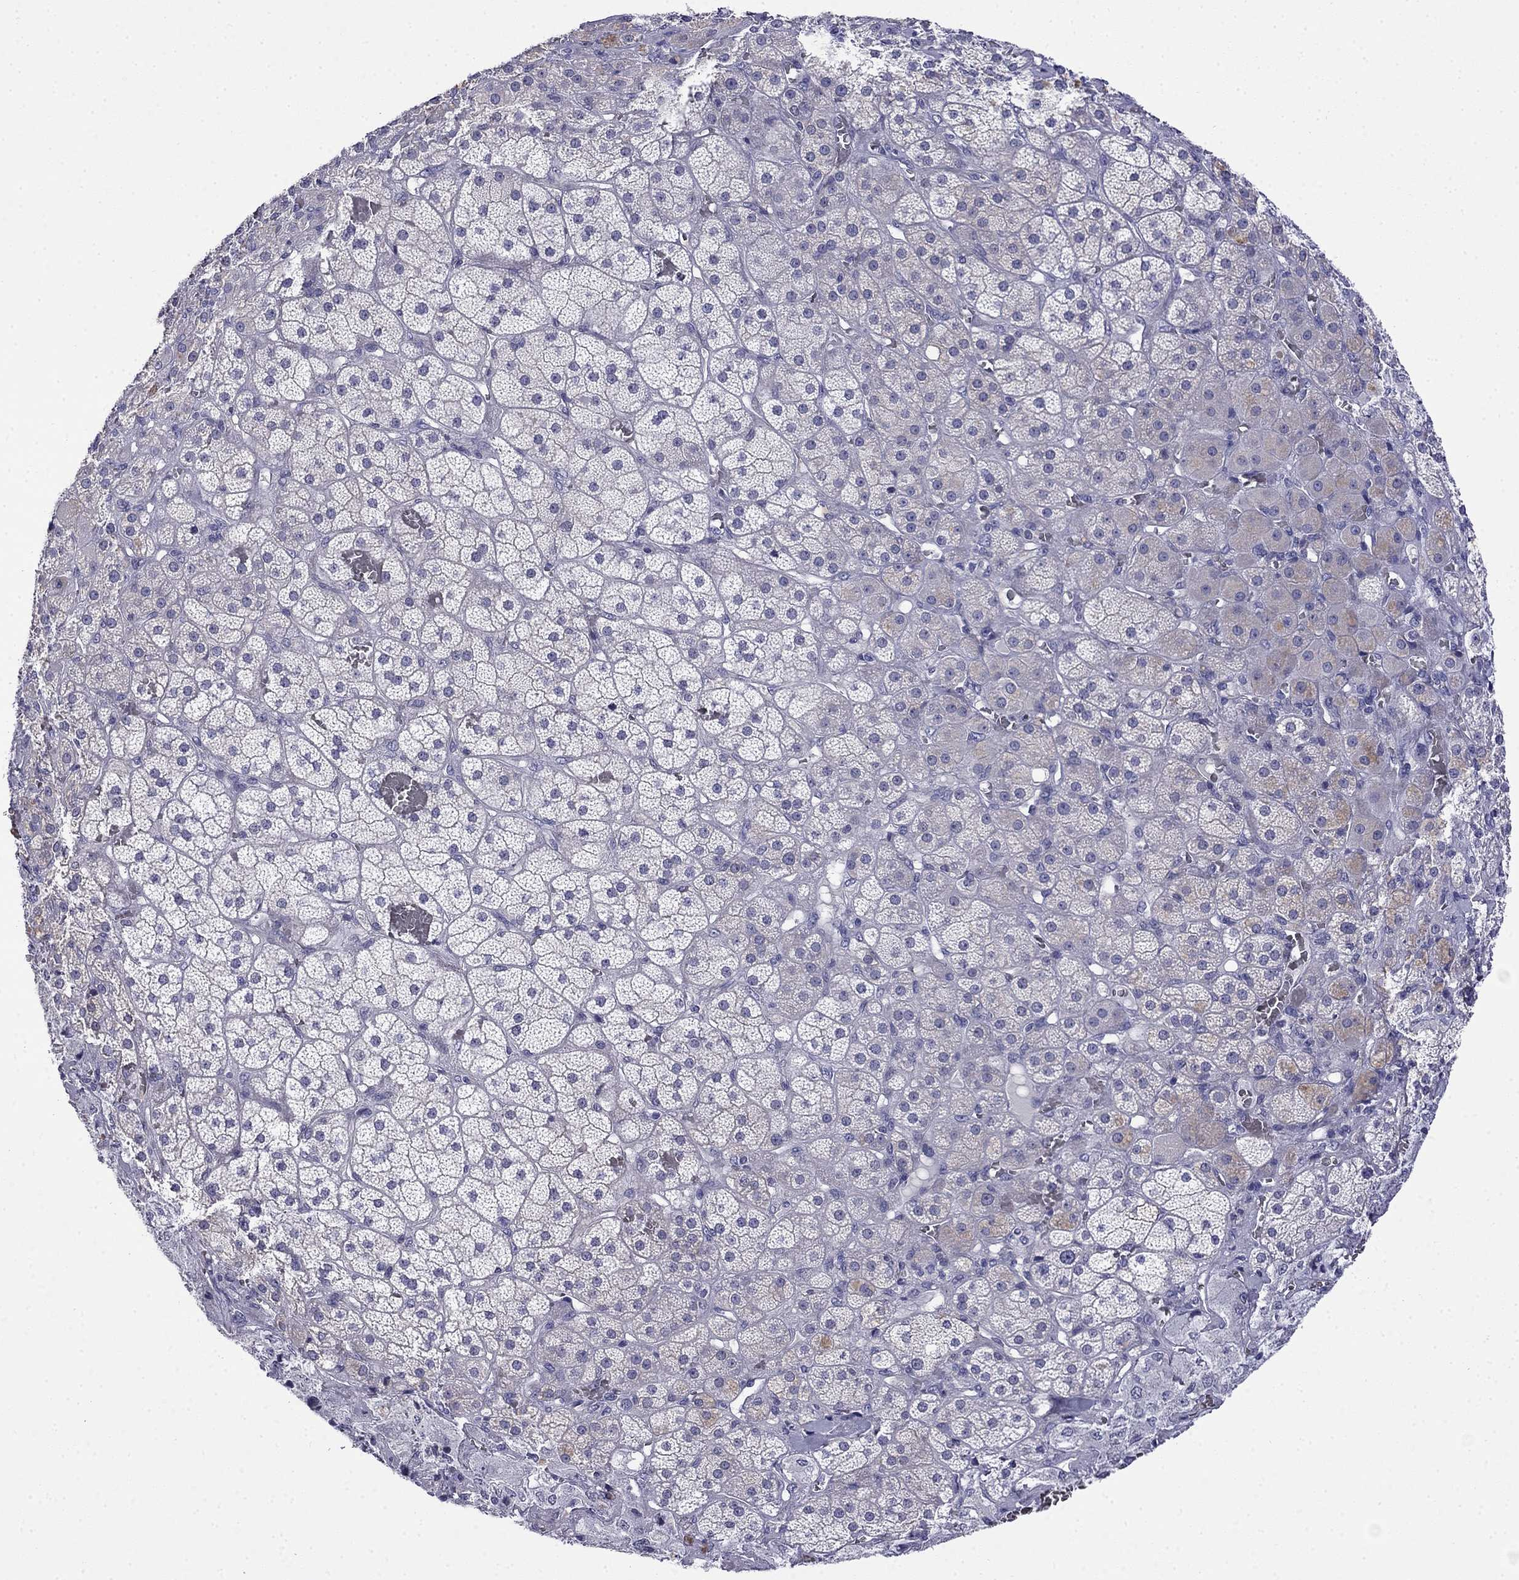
{"staining": {"intensity": "weak", "quantity": "<25%", "location": "cytoplasmic/membranous"}, "tissue": "adrenal gland", "cell_type": "Glandular cells", "image_type": "normal", "snomed": [{"axis": "morphology", "description": "Normal tissue, NOS"}, {"axis": "topography", "description": "Adrenal gland"}], "caption": "An immunohistochemistry image of benign adrenal gland is shown. There is no staining in glandular cells of adrenal gland.", "gene": "PRR18", "patient": {"sex": "male", "age": 57}}